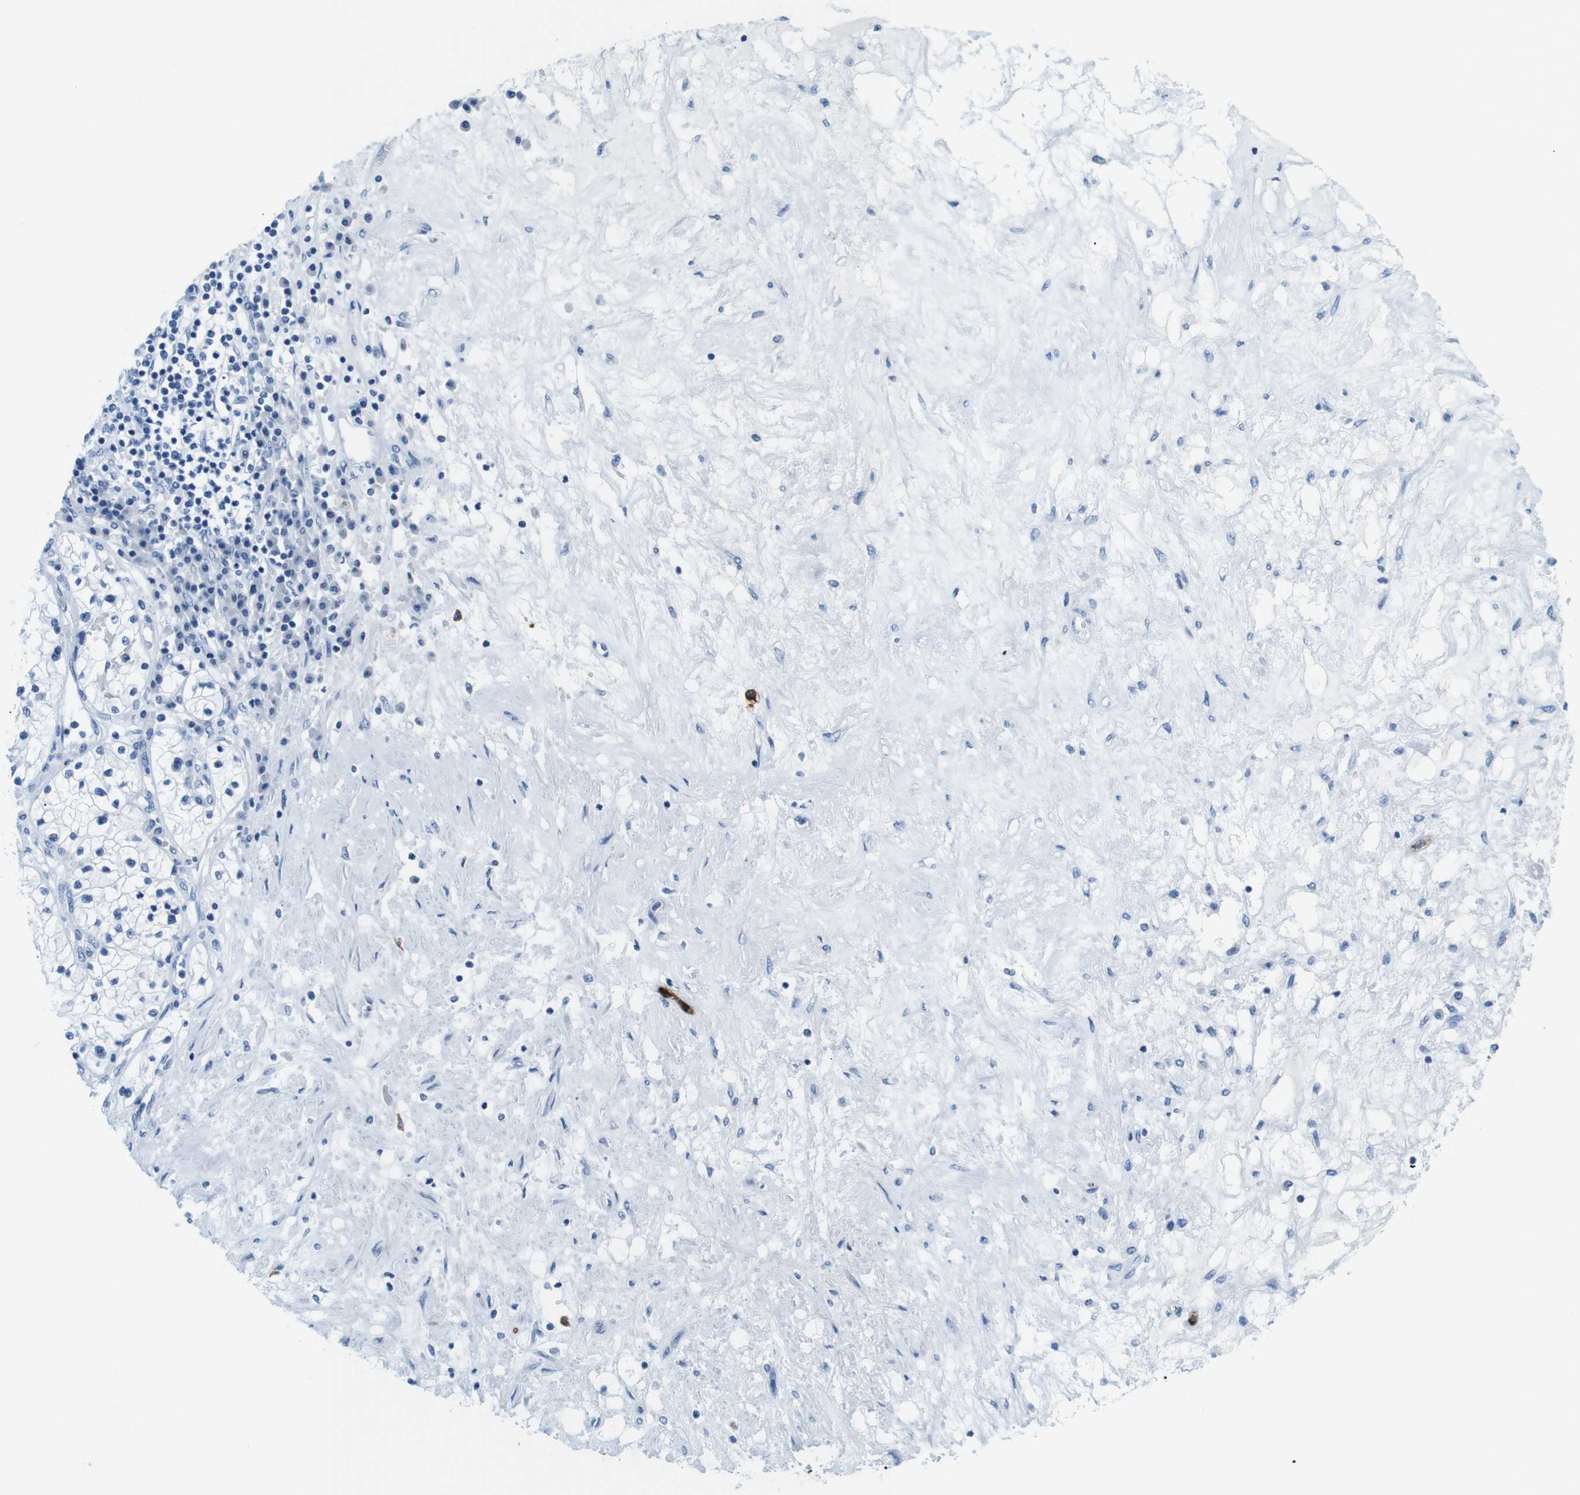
{"staining": {"intensity": "negative", "quantity": "none", "location": "none"}, "tissue": "renal cancer", "cell_type": "Tumor cells", "image_type": "cancer", "snomed": [{"axis": "morphology", "description": "Adenocarcinoma, NOS"}, {"axis": "topography", "description": "Kidney"}], "caption": "Immunohistochemistry histopathology image of renal adenocarcinoma stained for a protein (brown), which displays no staining in tumor cells.", "gene": "MCEMP1", "patient": {"sex": "male", "age": 68}}